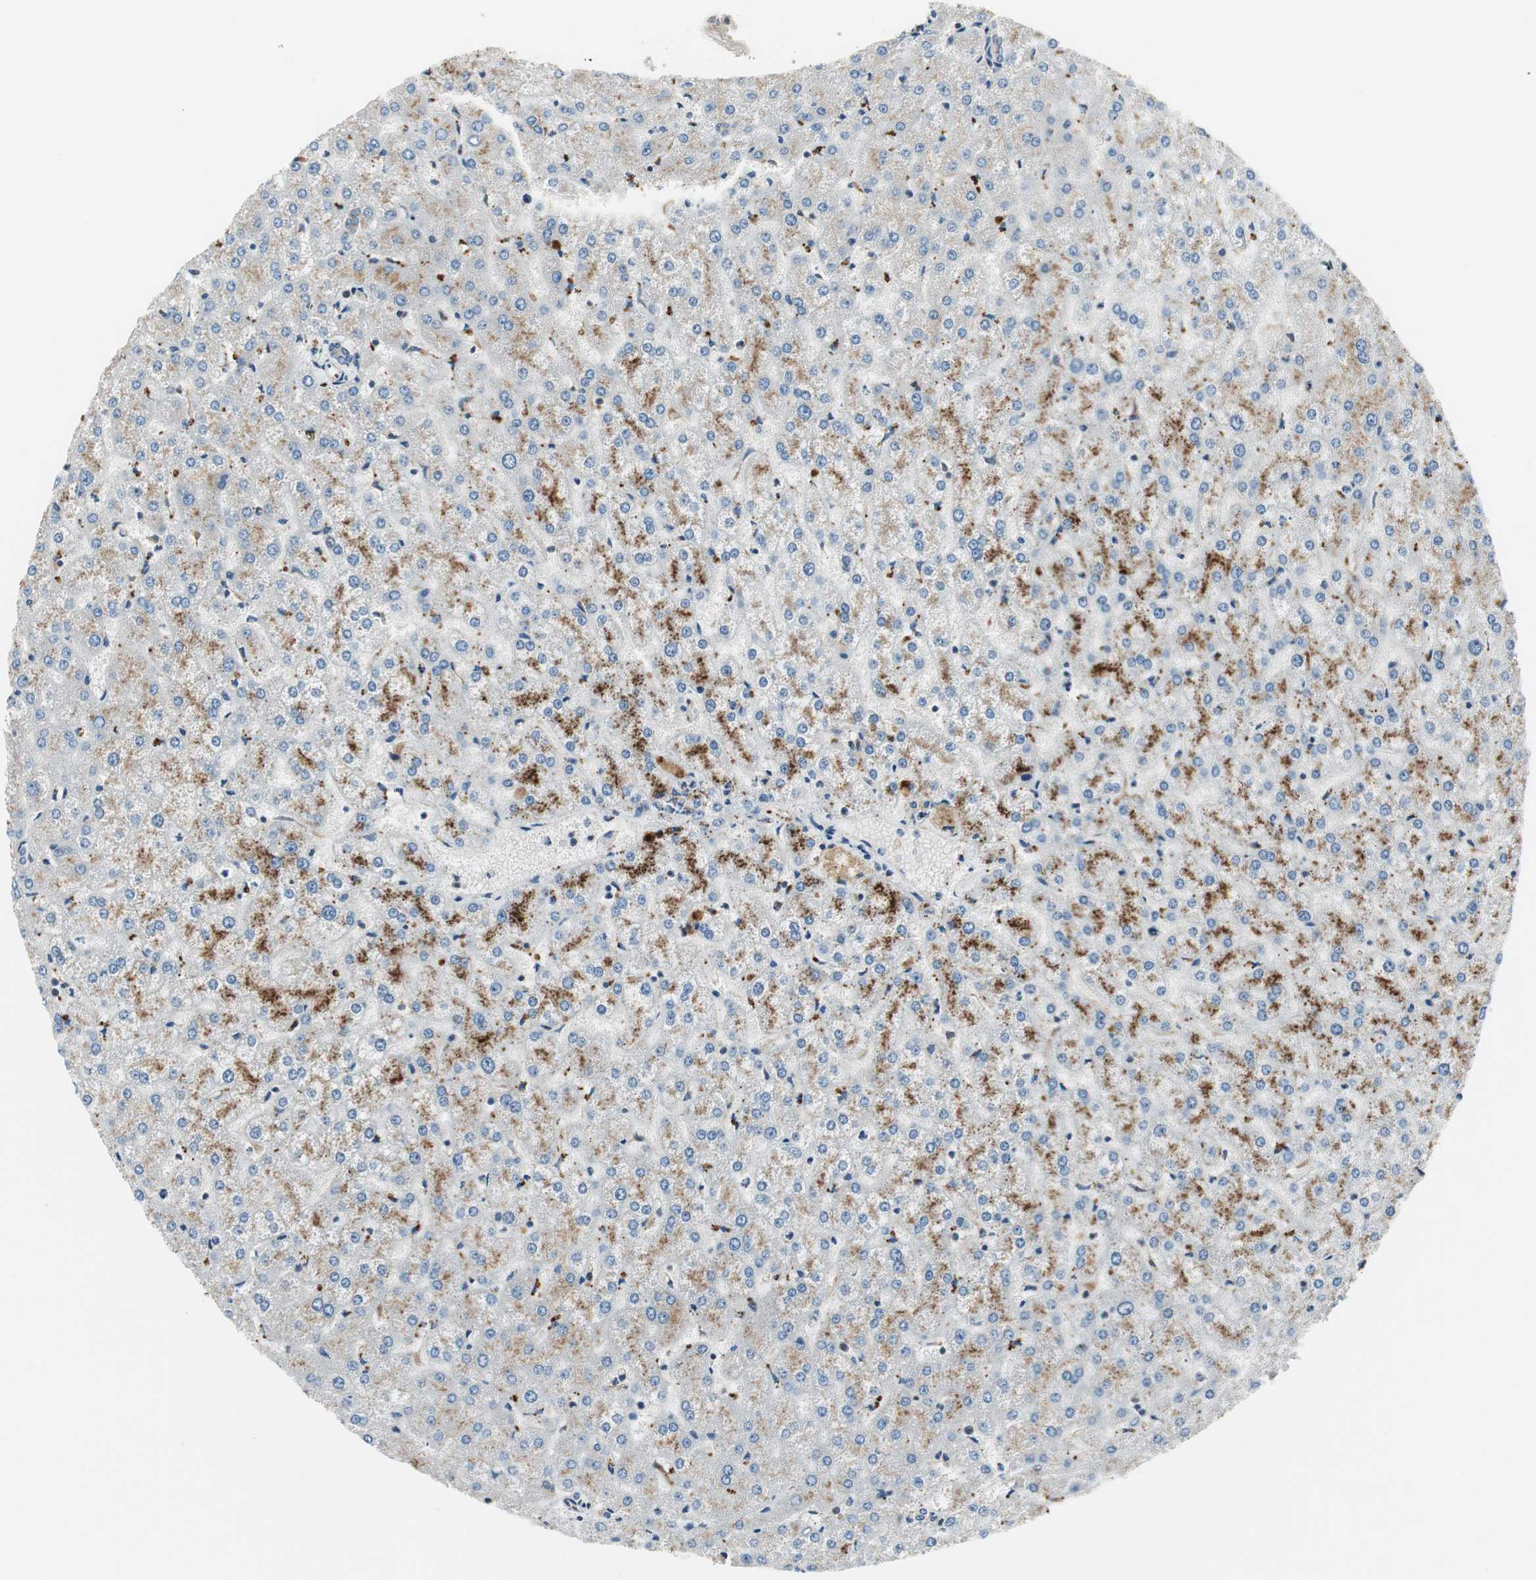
{"staining": {"intensity": "negative", "quantity": "none", "location": "none"}, "tissue": "liver", "cell_type": "Cholangiocytes", "image_type": "normal", "snomed": [{"axis": "morphology", "description": "Normal tissue, NOS"}, {"axis": "topography", "description": "Liver"}], "caption": "Unremarkable liver was stained to show a protein in brown. There is no significant expression in cholangiocytes. (Immunohistochemistry, brightfield microscopy, high magnification).", "gene": "NCK1", "patient": {"sex": "female", "age": 32}}